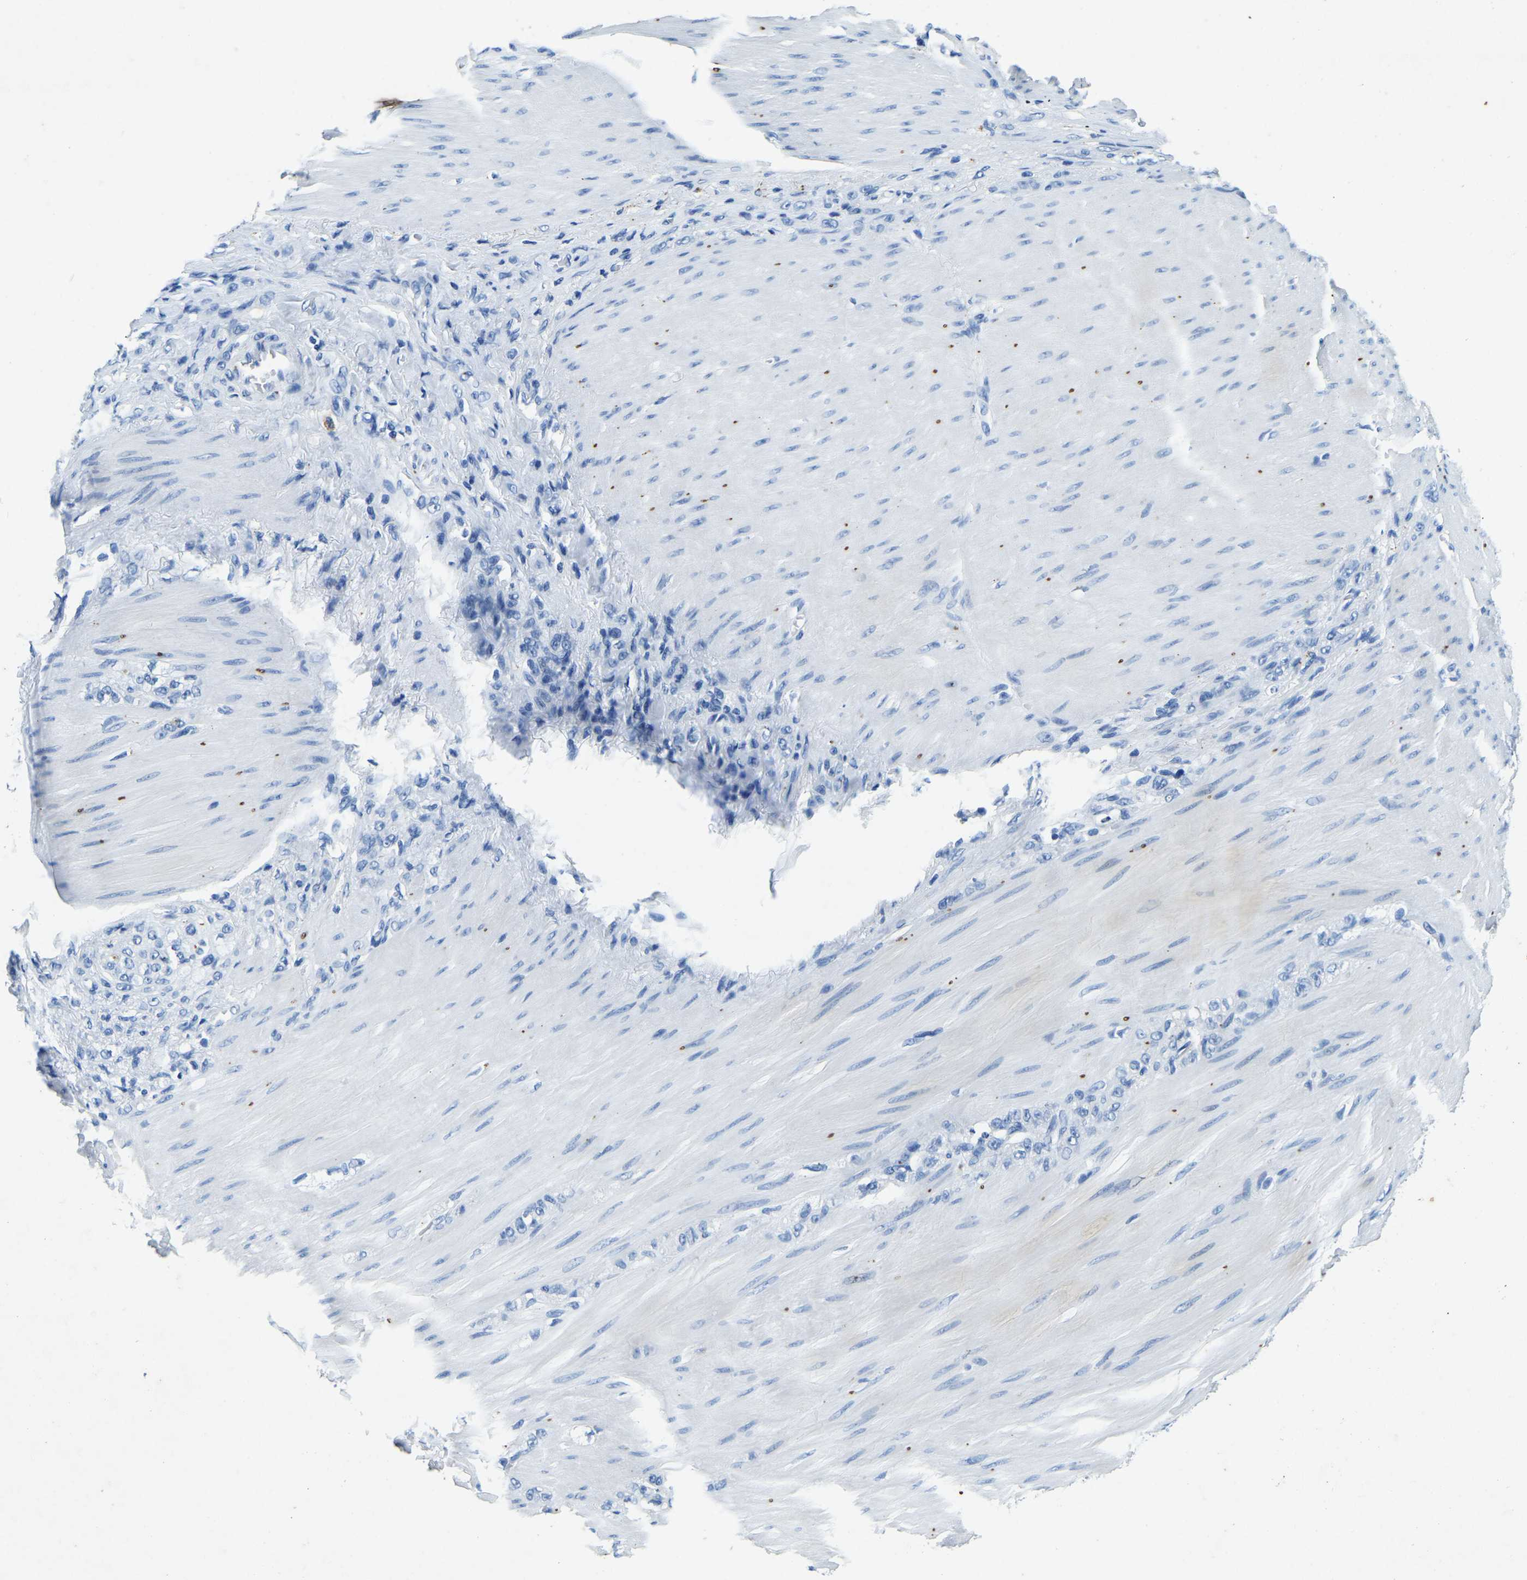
{"staining": {"intensity": "negative", "quantity": "none", "location": "none"}, "tissue": "stomach cancer", "cell_type": "Tumor cells", "image_type": "cancer", "snomed": [{"axis": "morphology", "description": "Normal tissue, NOS"}, {"axis": "morphology", "description": "Adenocarcinoma, NOS"}, {"axis": "topography", "description": "Stomach"}], "caption": "DAB immunohistochemical staining of human stomach cancer exhibits no significant staining in tumor cells. (DAB (3,3'-diaminobenzidine) immunohistochemistry (IHC) visualized using brightfield microscopy, high magnification).", "gene": "UBN2", "patient": {"sex": "male", "age": 82}}